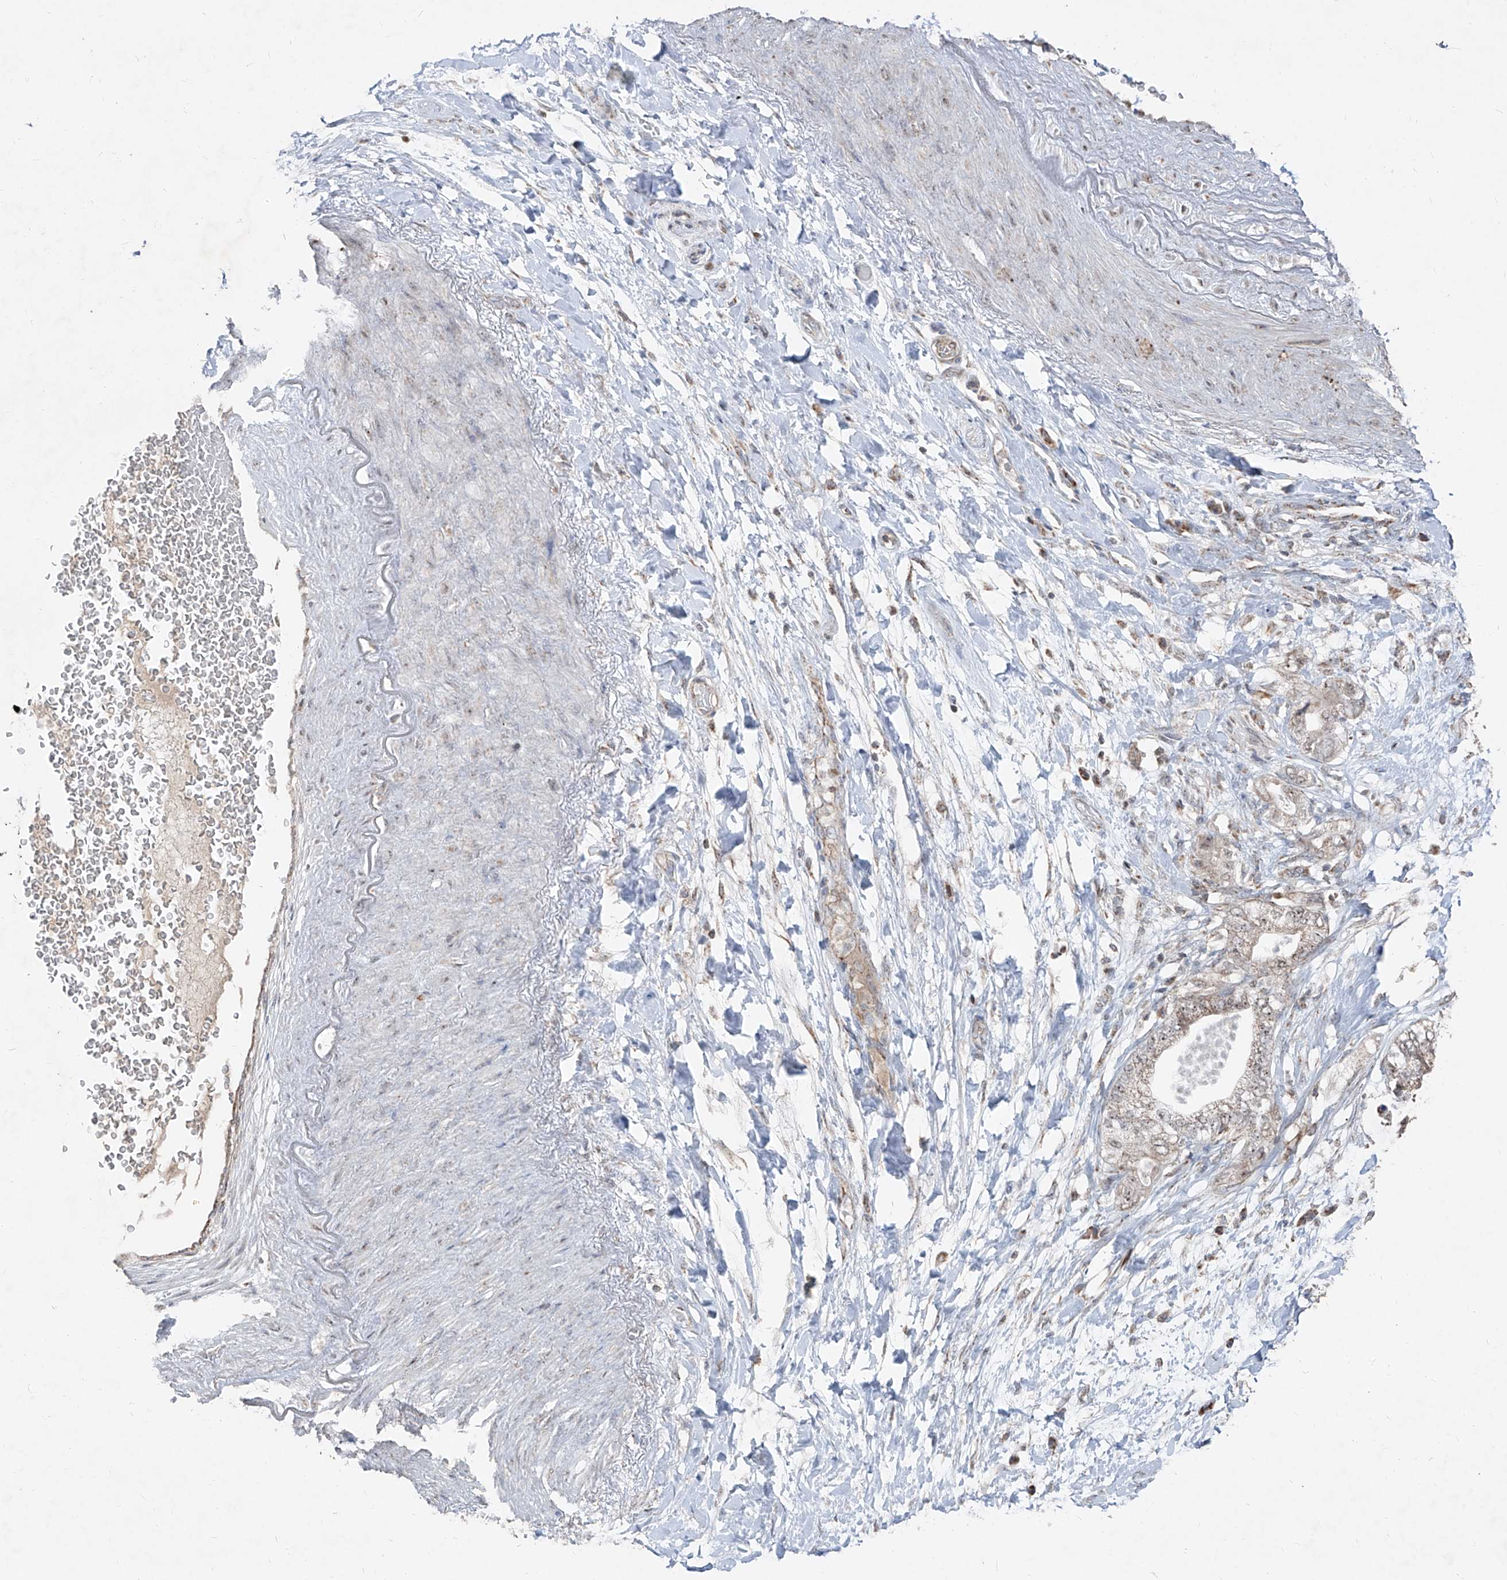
{"staining": {"intensity": "weak", "quantity": "25%-75%", "location": "cytoplasmic/membranous,nuclear"}, "tissue": "pancreatic cancer", "cell_type": "Tumor cells", "image_type": "cancer", "snomed": [{"axis": "morphology", "description": "Adenocarcinoma, NOS"}, {"axis": "topography", "description": "Pancreas"}], "caption": "A brown stain labels weak cytoplasmic/membranous and nuclear expression of a protein in pancreatic cancer (adenocarcinoma) tumor cells. The protein of interest is shown in brown color, while the nuclei are stained blue.", "gene": "NDUFB3", "patient": {"sex": "female", "age": 73}}